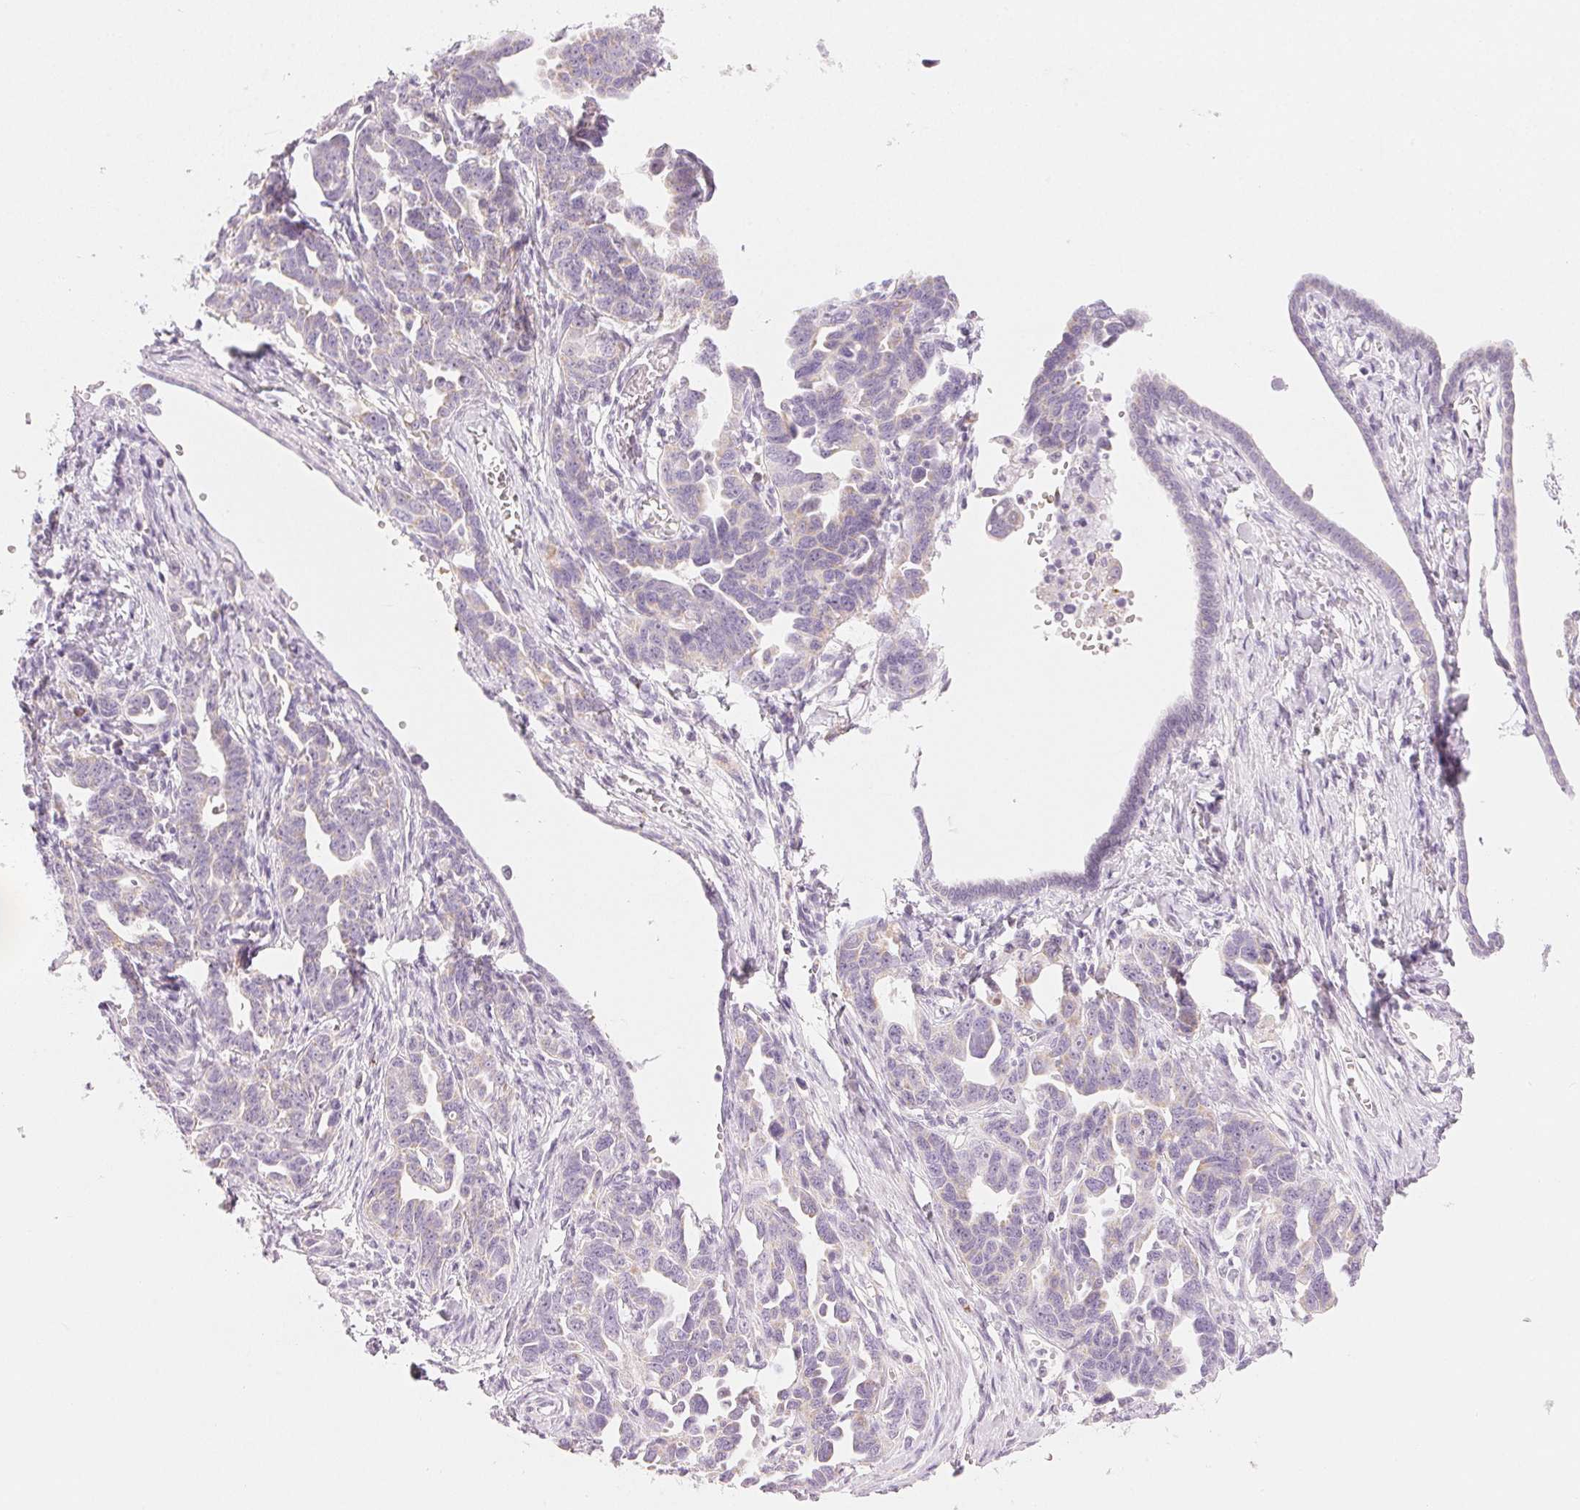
{"staining": {"intensity": "negative", "quantity": "none", "location": "none"}, "tissue": "ovarian cancer", "cell_type": "Tumor cells", "image_type": "cancer", "snomed": [{"axis": "morphology", "description": "Cystadenocarcinoma, serous, NOS"}, {"axis": "topography", "description": "Ovary"}], "caption": "This is an IHC histopathology image of serous cystadenocarcinoma (ovarian). There is no staining in tumor cells.", "gene": "HOXB13", "patient": {"sex": "female", "age": 69}}